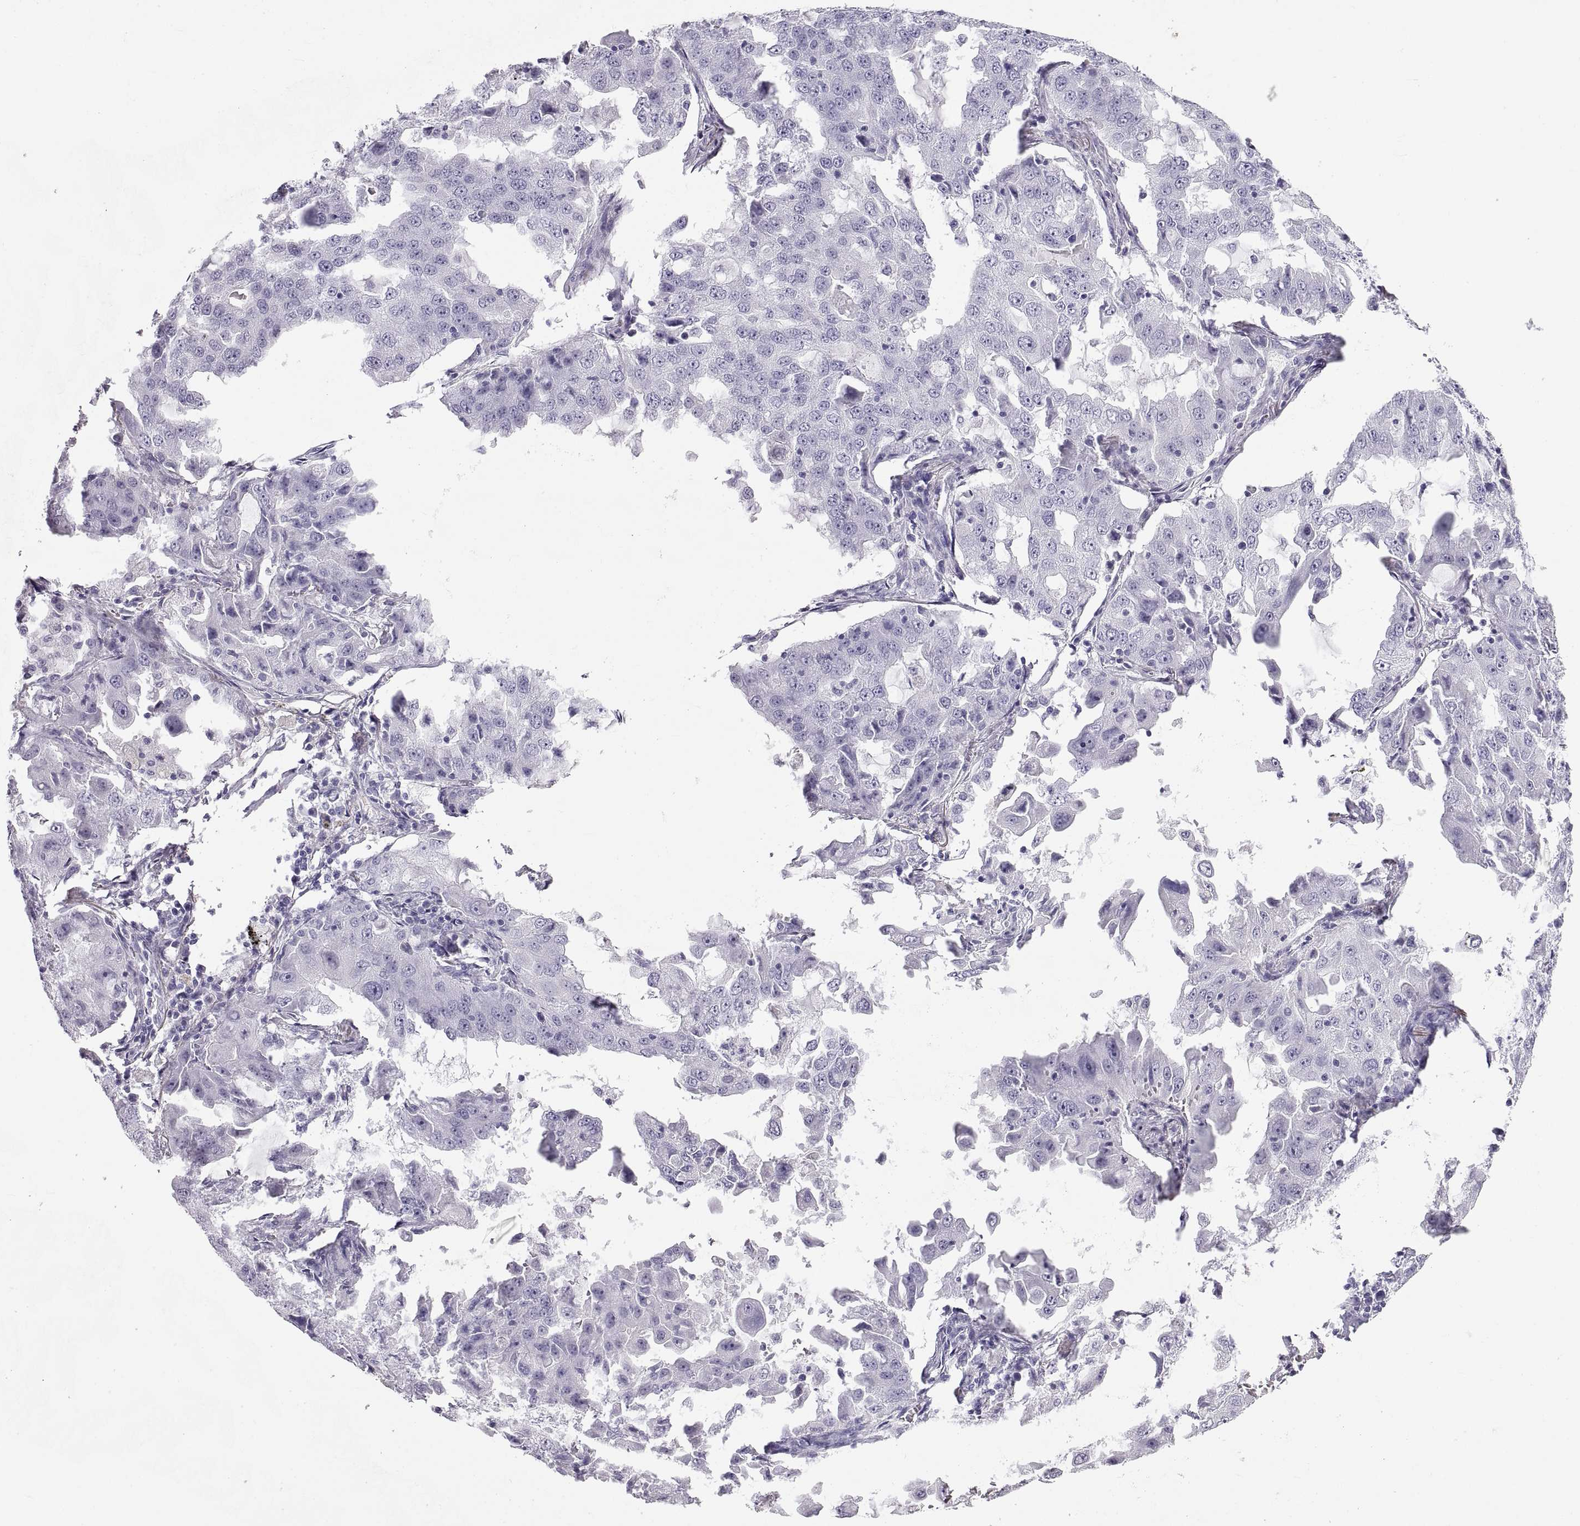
{"staining": {"intensity": "negative", "quantity": "none", "location": "none"}, "tissue": "lung cancer", "cell_type": "Tumor cells", "image_type": "cancer", "snomed": [{"axis": "morphology", "description": "Adenocarcinoma, NOS"}, {"axis": "topography", "description": "Lung"}], "caption": "High power microscopy photomicrograph of an immunohistochemistry image of lung adenocarcinoma, revealing no significant staining in tumor cells. Brightfield microscopy of immunohistochemistry stained with DAB (brown) and hematoxylin (blue), captured at high magnification.", "gene": "RLBP1", "patient": {"sex": "female", "age": 61}}